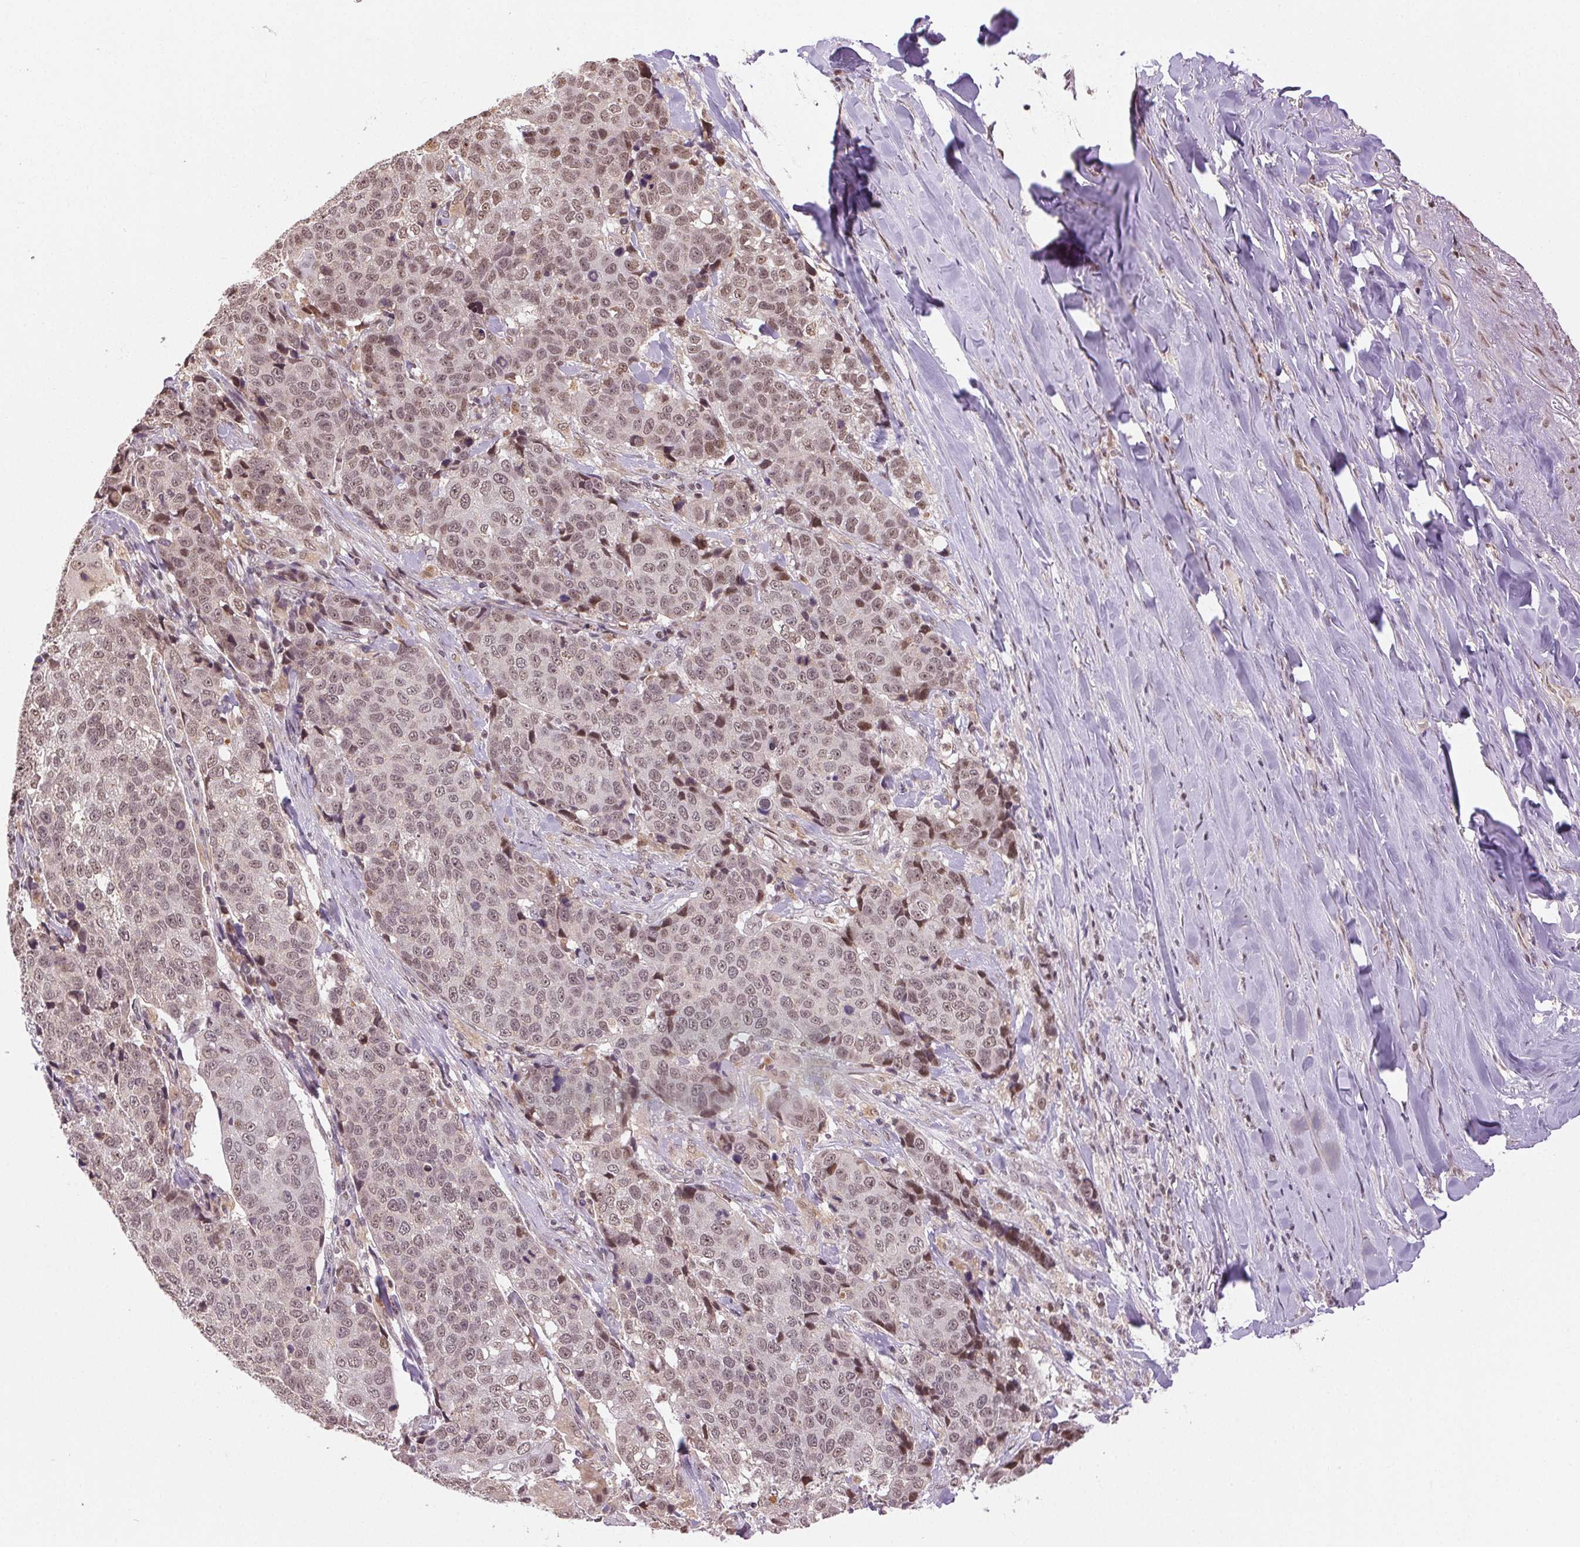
{"staining": {"intensity": "weak", "quantity": ">75%", "location": "nuclear"}, "tissue": "lung cancer", "cell_type": "Tumor cells", "image_type": "cancer", "snomed": [{"axis": "morphology", "description": "Squamous cell carcinoma, NOS"}, {"axis": "topography", "description": "Lymph node"}, {"axis": "topography", "description": "Lung"}], "caption": "IHC histopathology image of lung cancer stained for a protein (brown), which displays low levels of weak nuclear positivity in about >75% of tumor cells.", "gene": "GRHL3", "patient": {"sex": "male", "age": 61}}